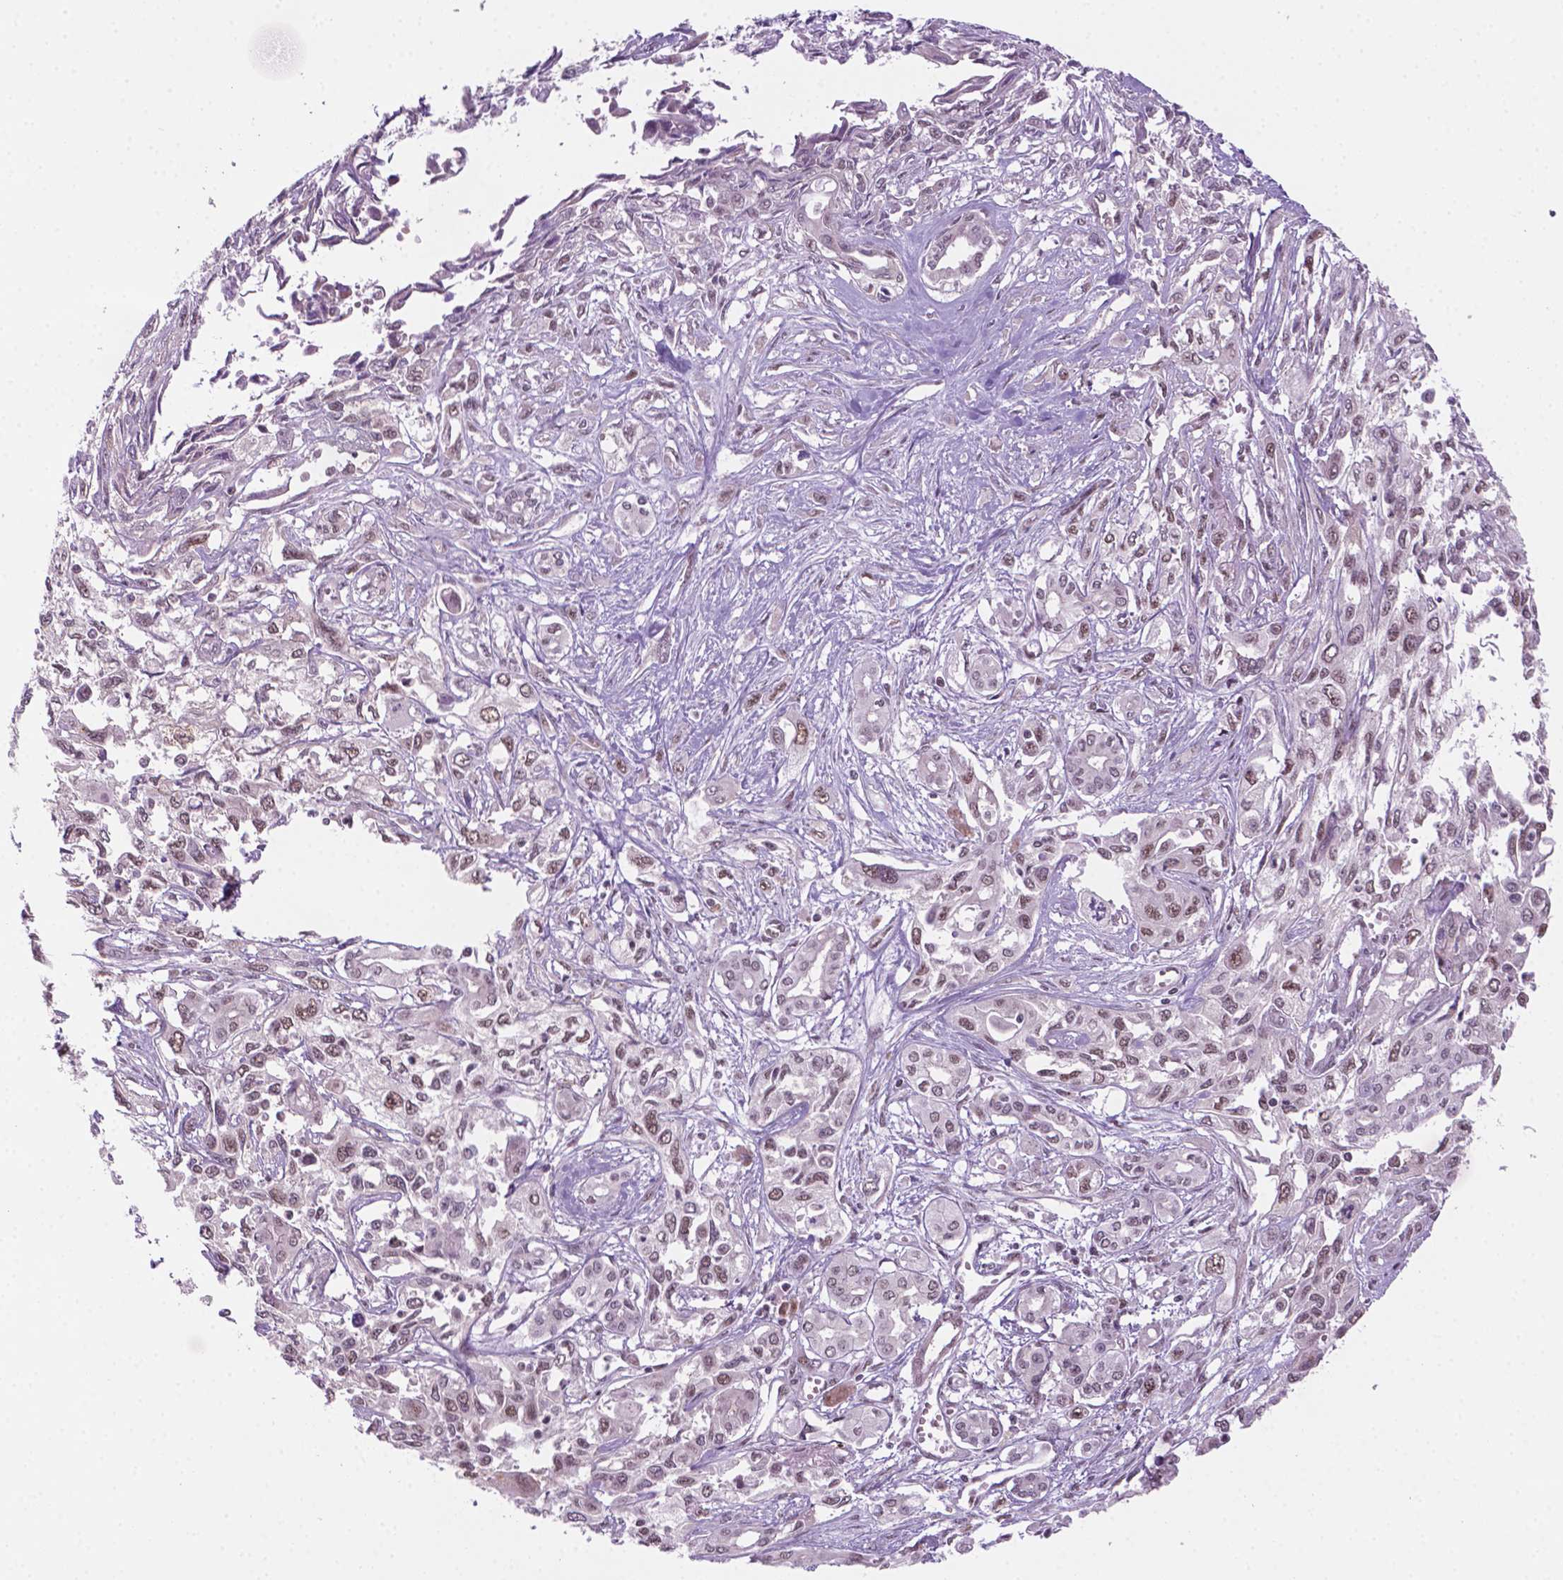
{"staining": {"intensity": "moderate", "quantity": "25%-75%", "location": "nuclear"}, "tissue": "pancreatic cancer", "cell_type": "Tumor cells", "image_type": "cancer", "snomed": [{"axis": "morphology", "description": "Adenocarcinoma, NOS"}, {"axis": "topography", "description": "Pancreas"}], "caption": "Protein expression analysis of human pancreatic cancer reveals moderate nuclear positivity in about 25%-75% of tumor cells.", "gene": "PHAX", "patient": {"sex": "female", "age": 55}}